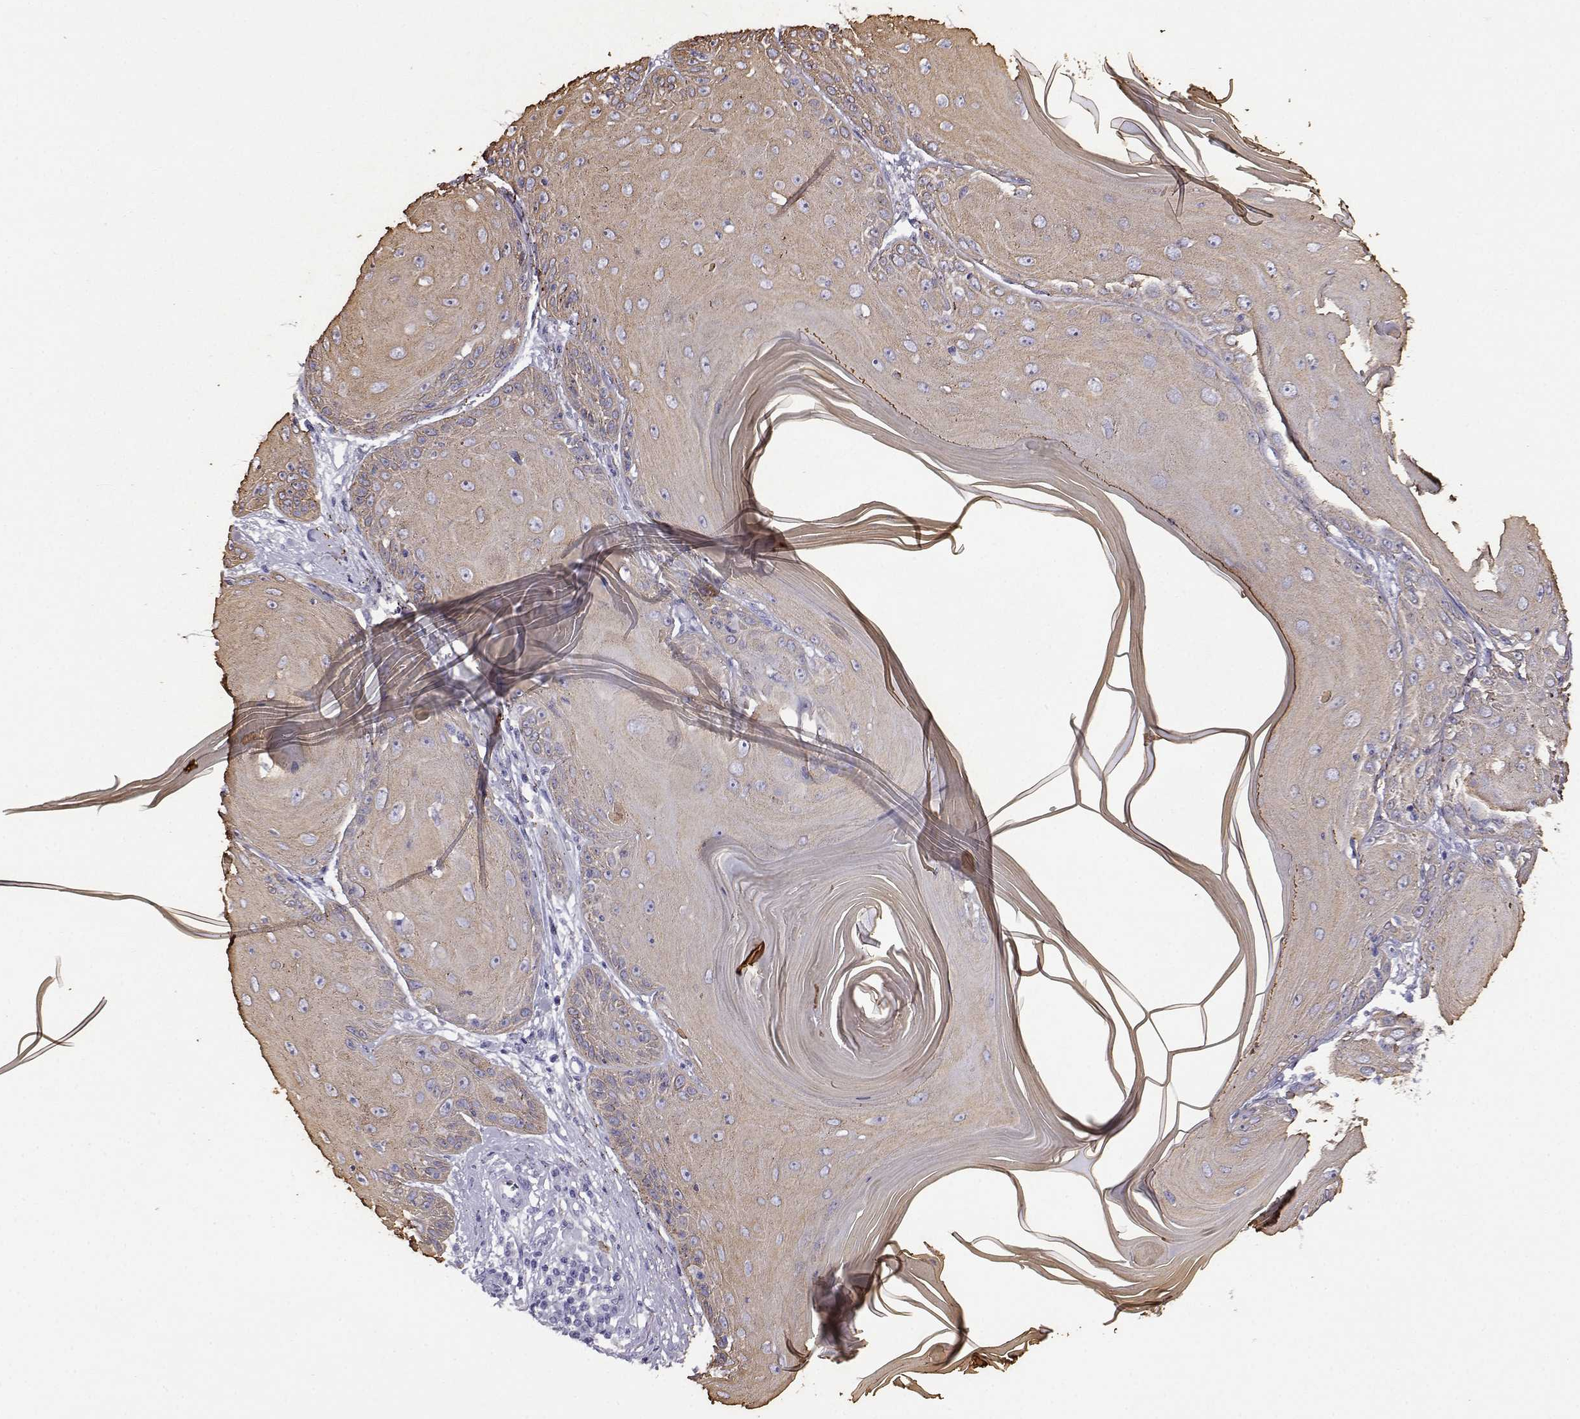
{"staining": {"intensity": "weak", "quantity": "25%-75%", "location": "cytoplasmic/membranous"}, "tissue": "skin cancer", "cell_type": "Tumor cells", "image_type": "cancer", "snomed": [{"axis": "morphology", "description": "Squamous cell carcinoma, NOS"}, {"axis": "topography", "description": "Skin"}, {"axis": "topography", "description": "Vulva"}], "caption": "Protein analysis of squamous cell carcinoma (skin) tissue exhibits weak cytoplasmic/membranous expression in about 25%-75% of tumor cells.", "gene": "AKR1B1", "patient": {"sex": "female", "age": 85}}